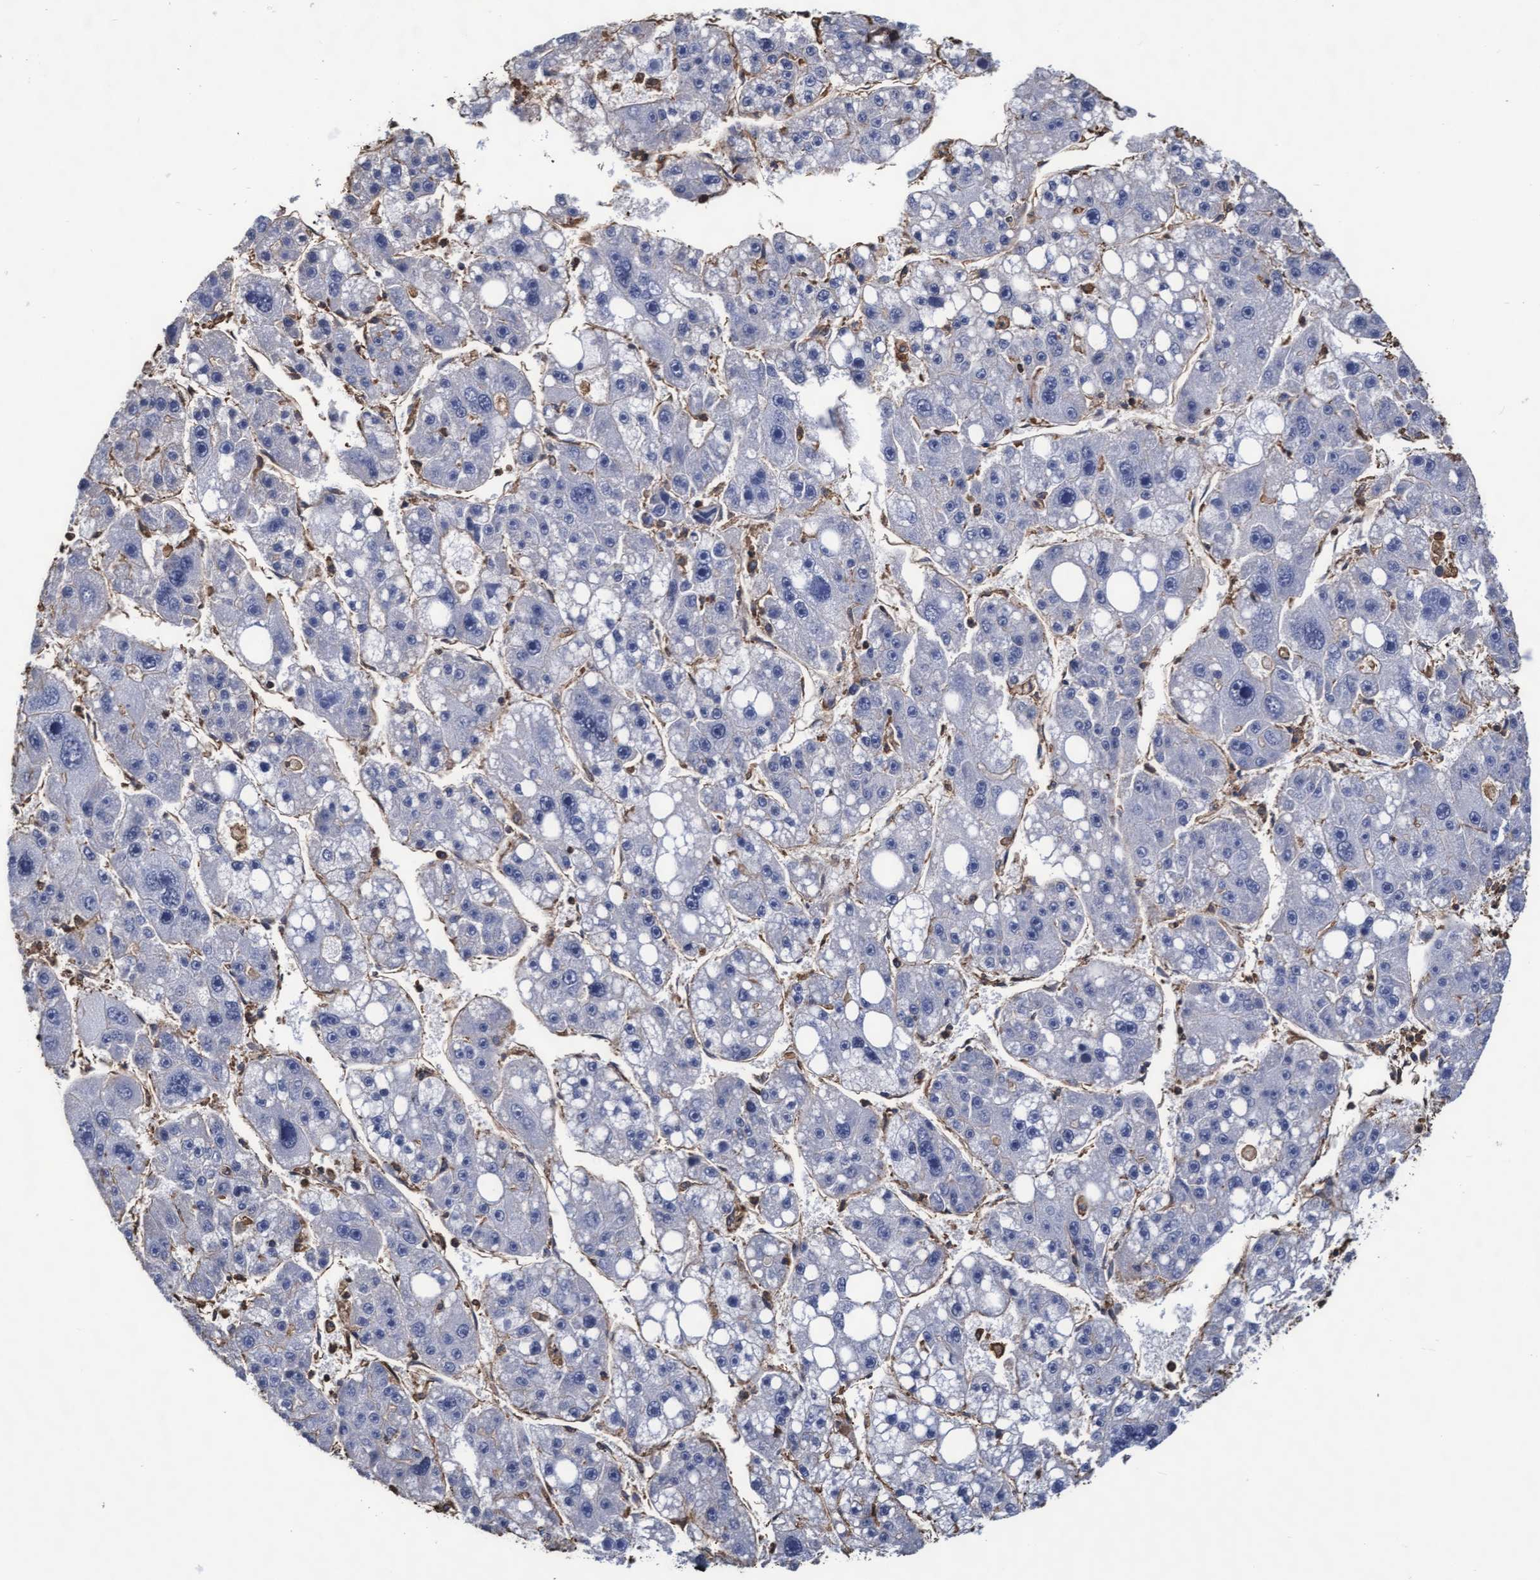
{"staining": {"intensity": "negative", "quantity": "none", "location": "none"}, "tissue": "liver cancer", "cell_type": "Tumor cells", "image_type": "cancer", "snomed": [{"axis": "morphology", "description": "Carcinoma, Hepatocellular, NOS"}, {"axis": "topography", "description": "Liver"}], "caption": "Immunohistochemistry micrograph of neoplastic tissue: human liver hepatocellular carcinoma stained with DAB demonstrates no significant protein positivity in tumor cells.", "gene": "GRHPR", "patient": {"sex": "female", "age": 61}}